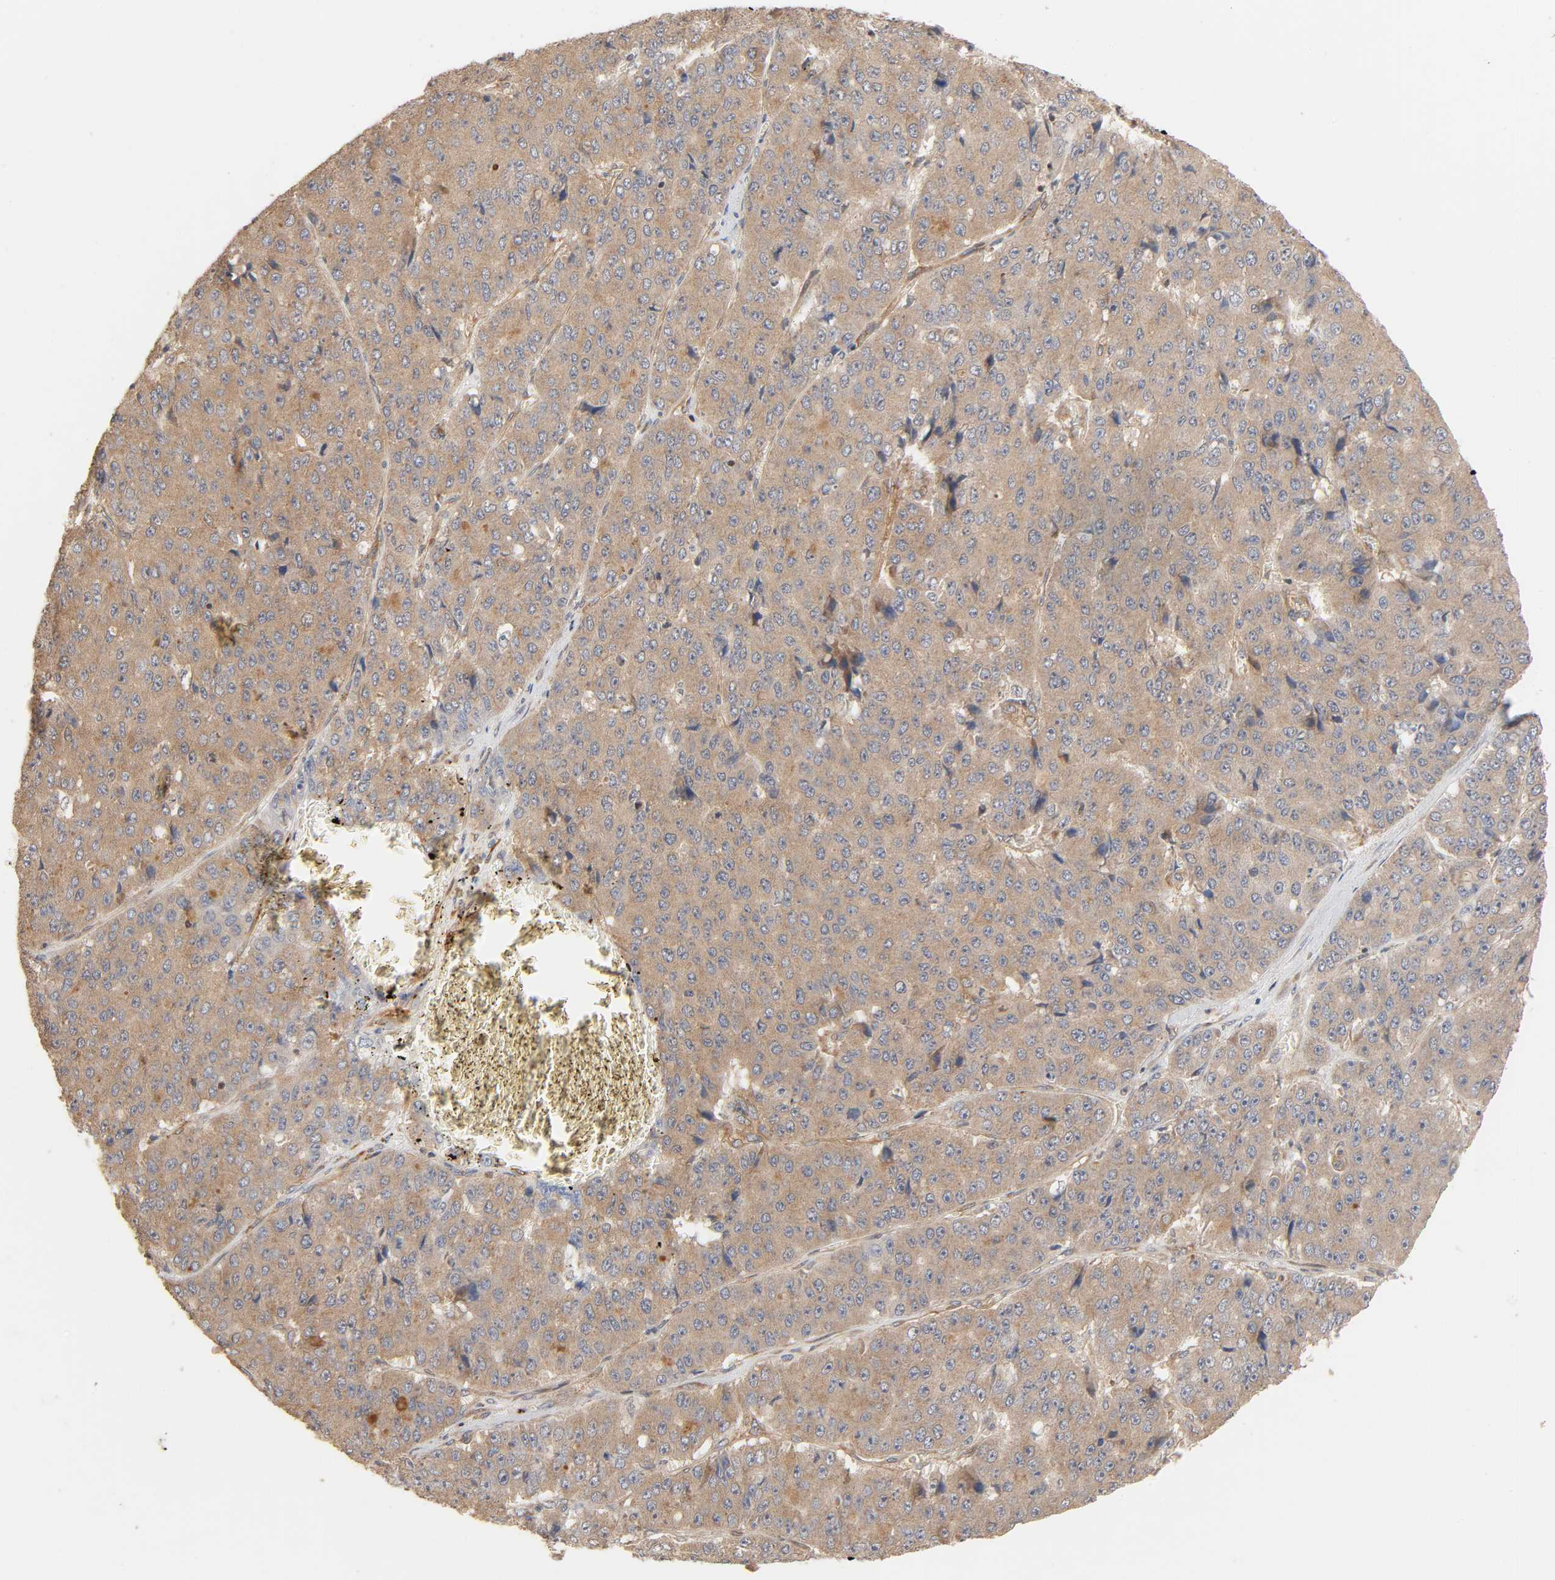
{"staining": {"intensity": "moderate", "quantity": ">75%", "location": "cytoplasmic/membranous"}, "tissue": "pancreatic cancer", "cell_type": "Tumor cells", "image_type": "cancer", "snomed": [{"axis": "morphology", "description": "Adenocarcinoma, NOS"}, {"axis": "topography", "description": "Pancreas"}], "caption": "This image displays pancreatic adenocarcinoma stained with immunohistochemistry to label a protein in brown. The cytoplasmic/membranous of tumor cells show moderate positivity for the protein. Nuclei are counter-stained blue.", "gene": "NEMF", "patient": {"sex": "male", "age": 50}}